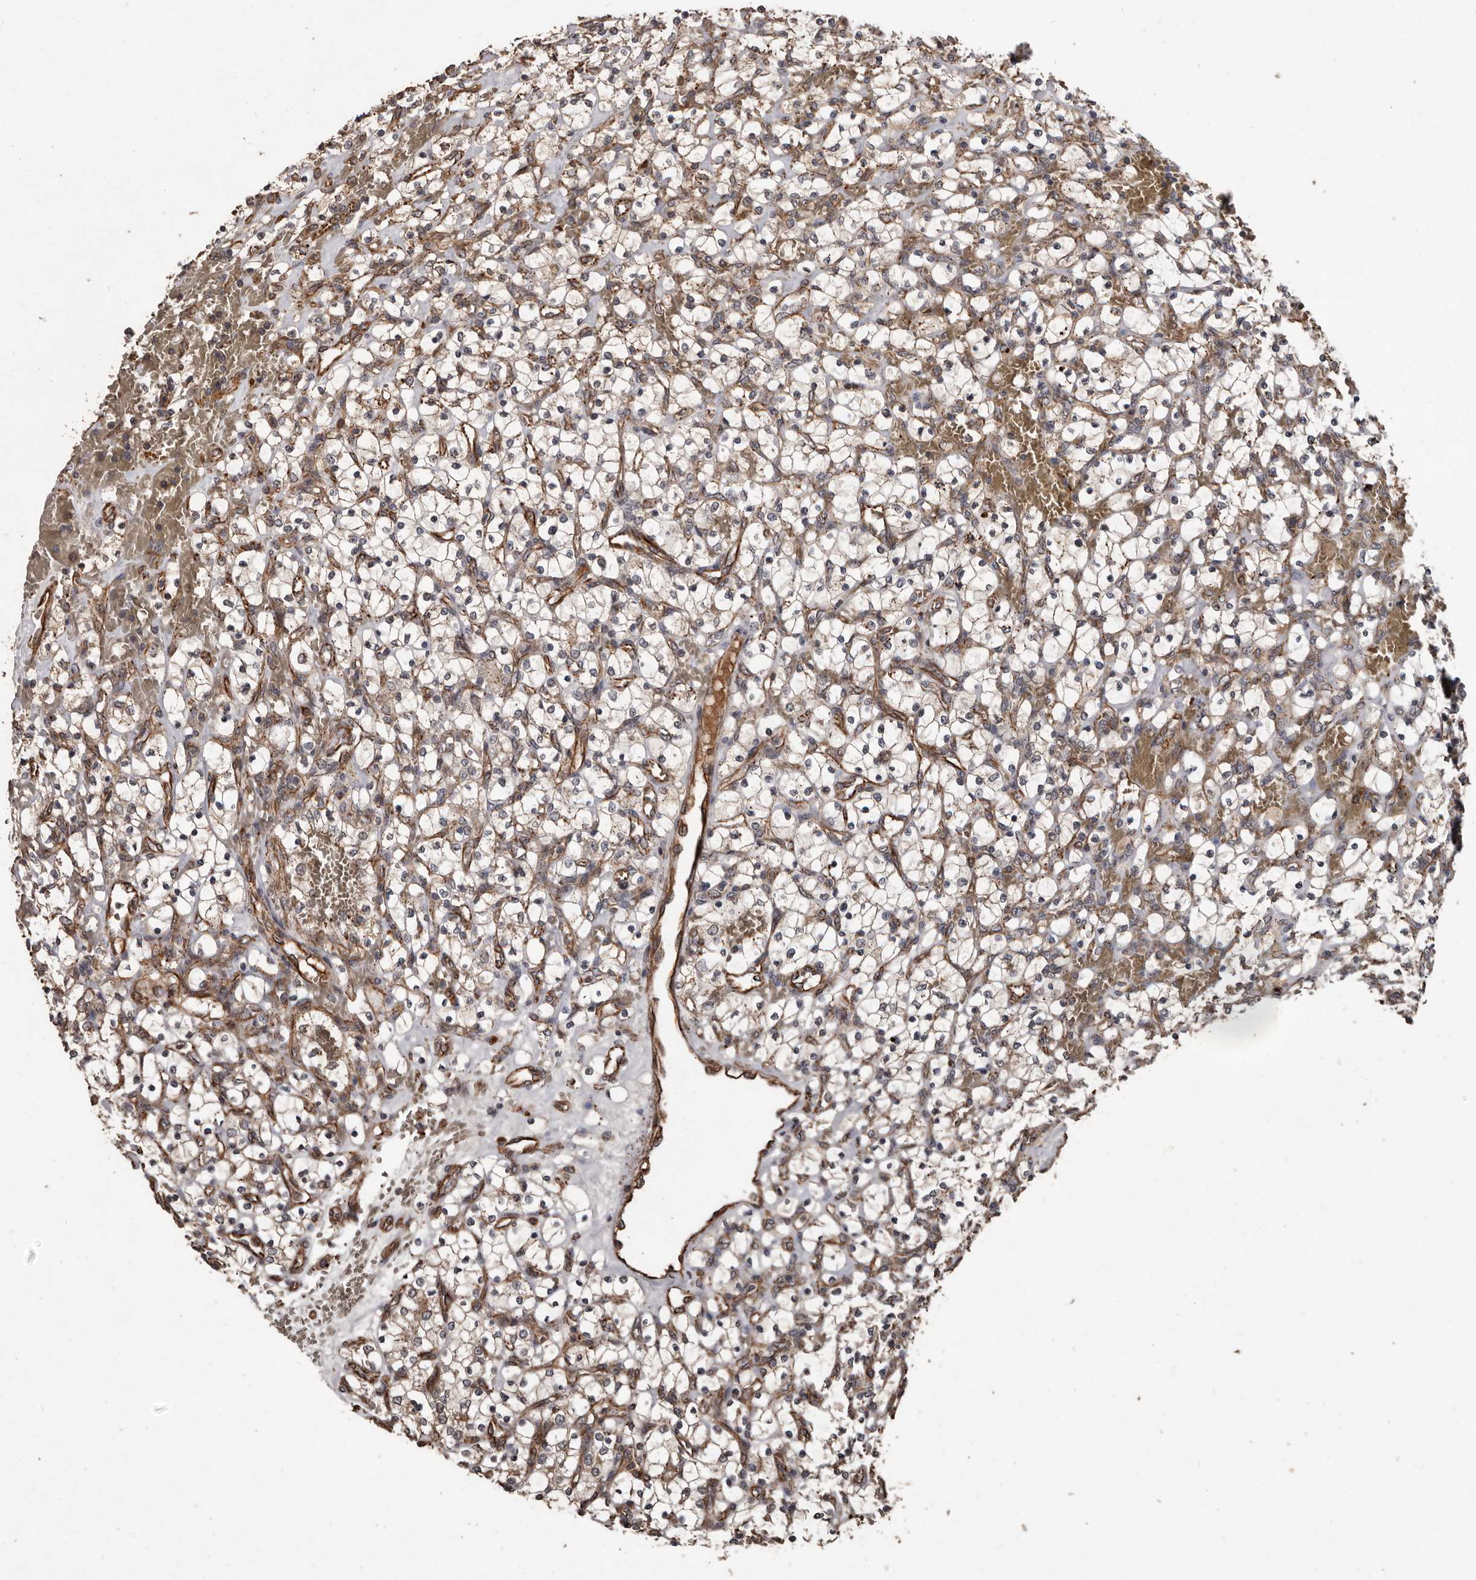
{"staining": {"intensity": "weak", "quantity": ">75%", "location": "cytoplasmic/membranous"}, "tissue": "renal cancer", "cell_type": "Tumor cells", "image_type": "cancer", "snomed": [{"axis": "morphology", "description": "Adenocarcinoma, NOS"}, {"axis": "topography", "description": "Kidney"}], "caption": "Human adenocarcinoma (renal) stained with a protein marker reveals weak staining in tumor cells.", "gene": "BRAT1", "patient": {"sex": "female", "age": 69}}